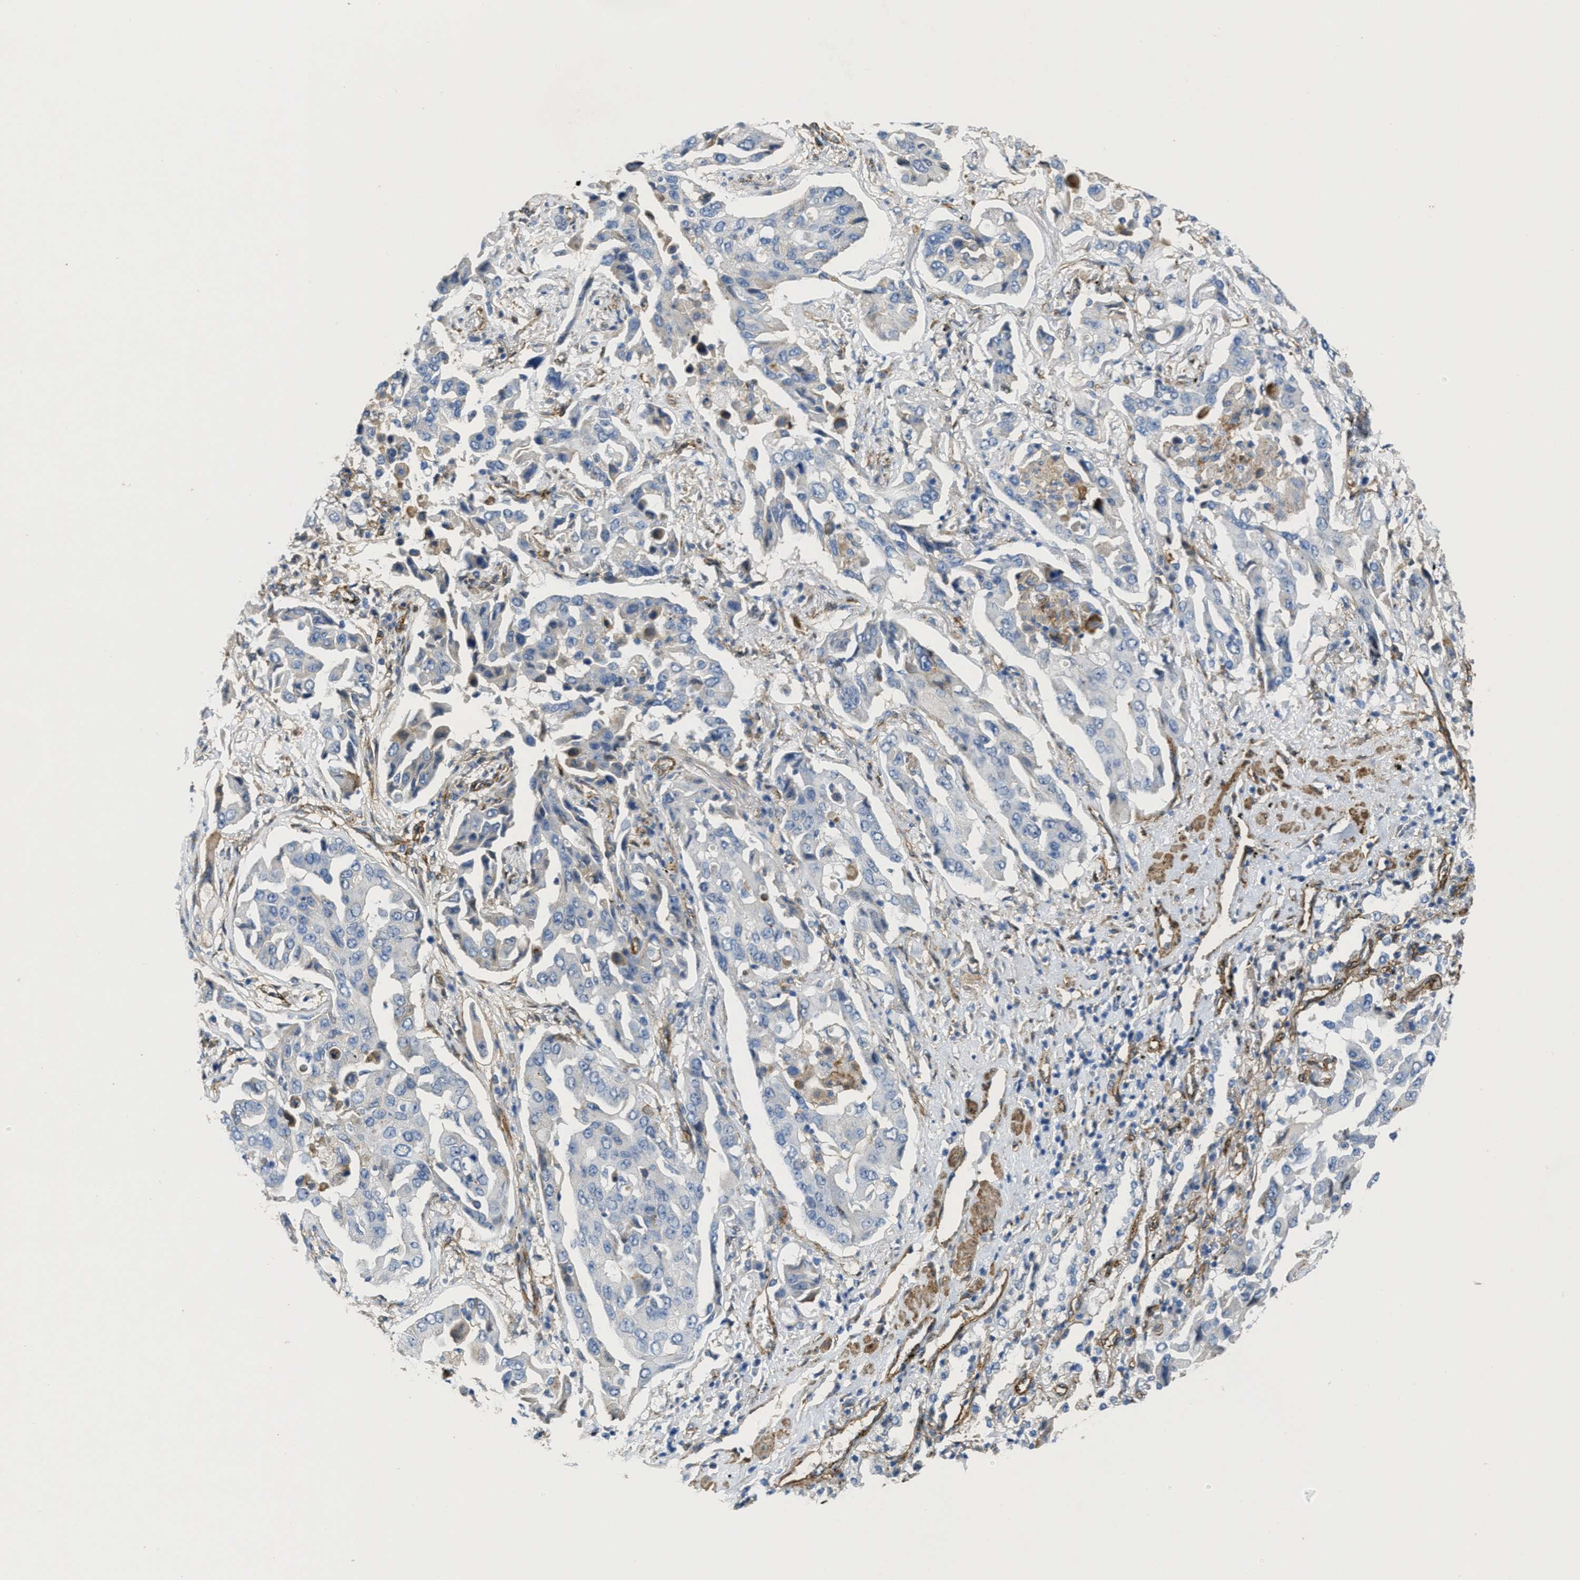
{"staining": {"intensity": "negative", "quantity": "none", "location": "none"}, "tissue": "lung cancer", "cell_type": "Tumor cells", "image_type": "cancer", "snomed": [{"axis": "morphology", "description": "Adenocarcinoma, NOS"}, {"axis": "topography", "description": "Lung"}], "caption": "Immunohistochemical staining of human lung adenocarcinoma reveals no significant positivity in tumor cells.", "gene": "NAB1", "patient": {"sex": "female", "age": 65}}